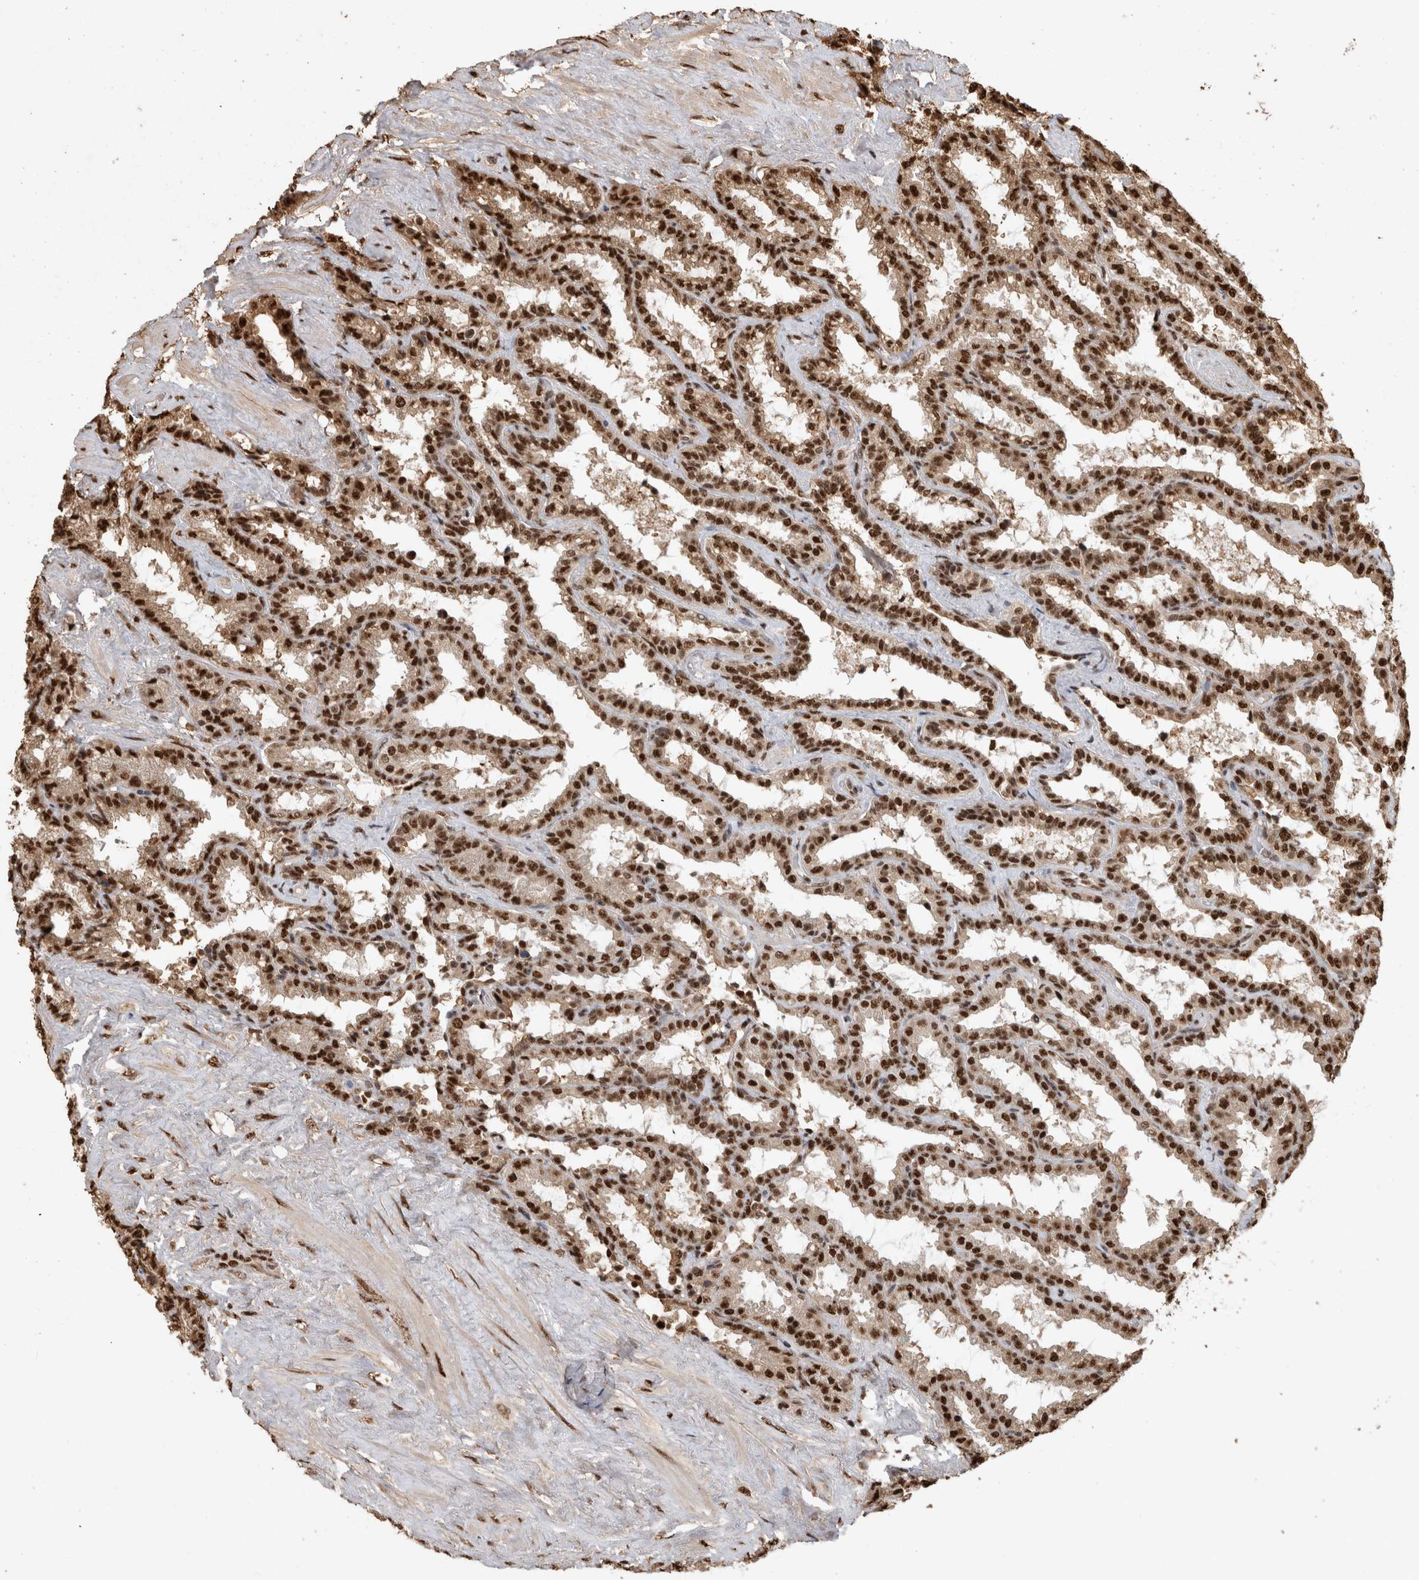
{"staining": {"intensity": "strong", "quantity": ">75%", "location": "nuclear"}, "tissue": "seminal vesicle", "cell_type": "Glandular cells", "image_type": "normal", "snomed": [{"axis": "morphology", "description": "Normal tissue, NOS"}, {"axis": "topography", "description": "Seminal veicle"}], "caption": "High-magnification brightfield microscopy of normal seminal vesicle stained with DAB (3,3'-diaminobenzidine) (brown) and counterstained with hematoxylin (blue). glandular cells exhibit strong nuclear expression is present in about>75% of cells. (brown staining indicates protein expression, while blue staining denotes nuclei).", "gene": "RAD50", "patient": {"sex": "male", "age": 46}}